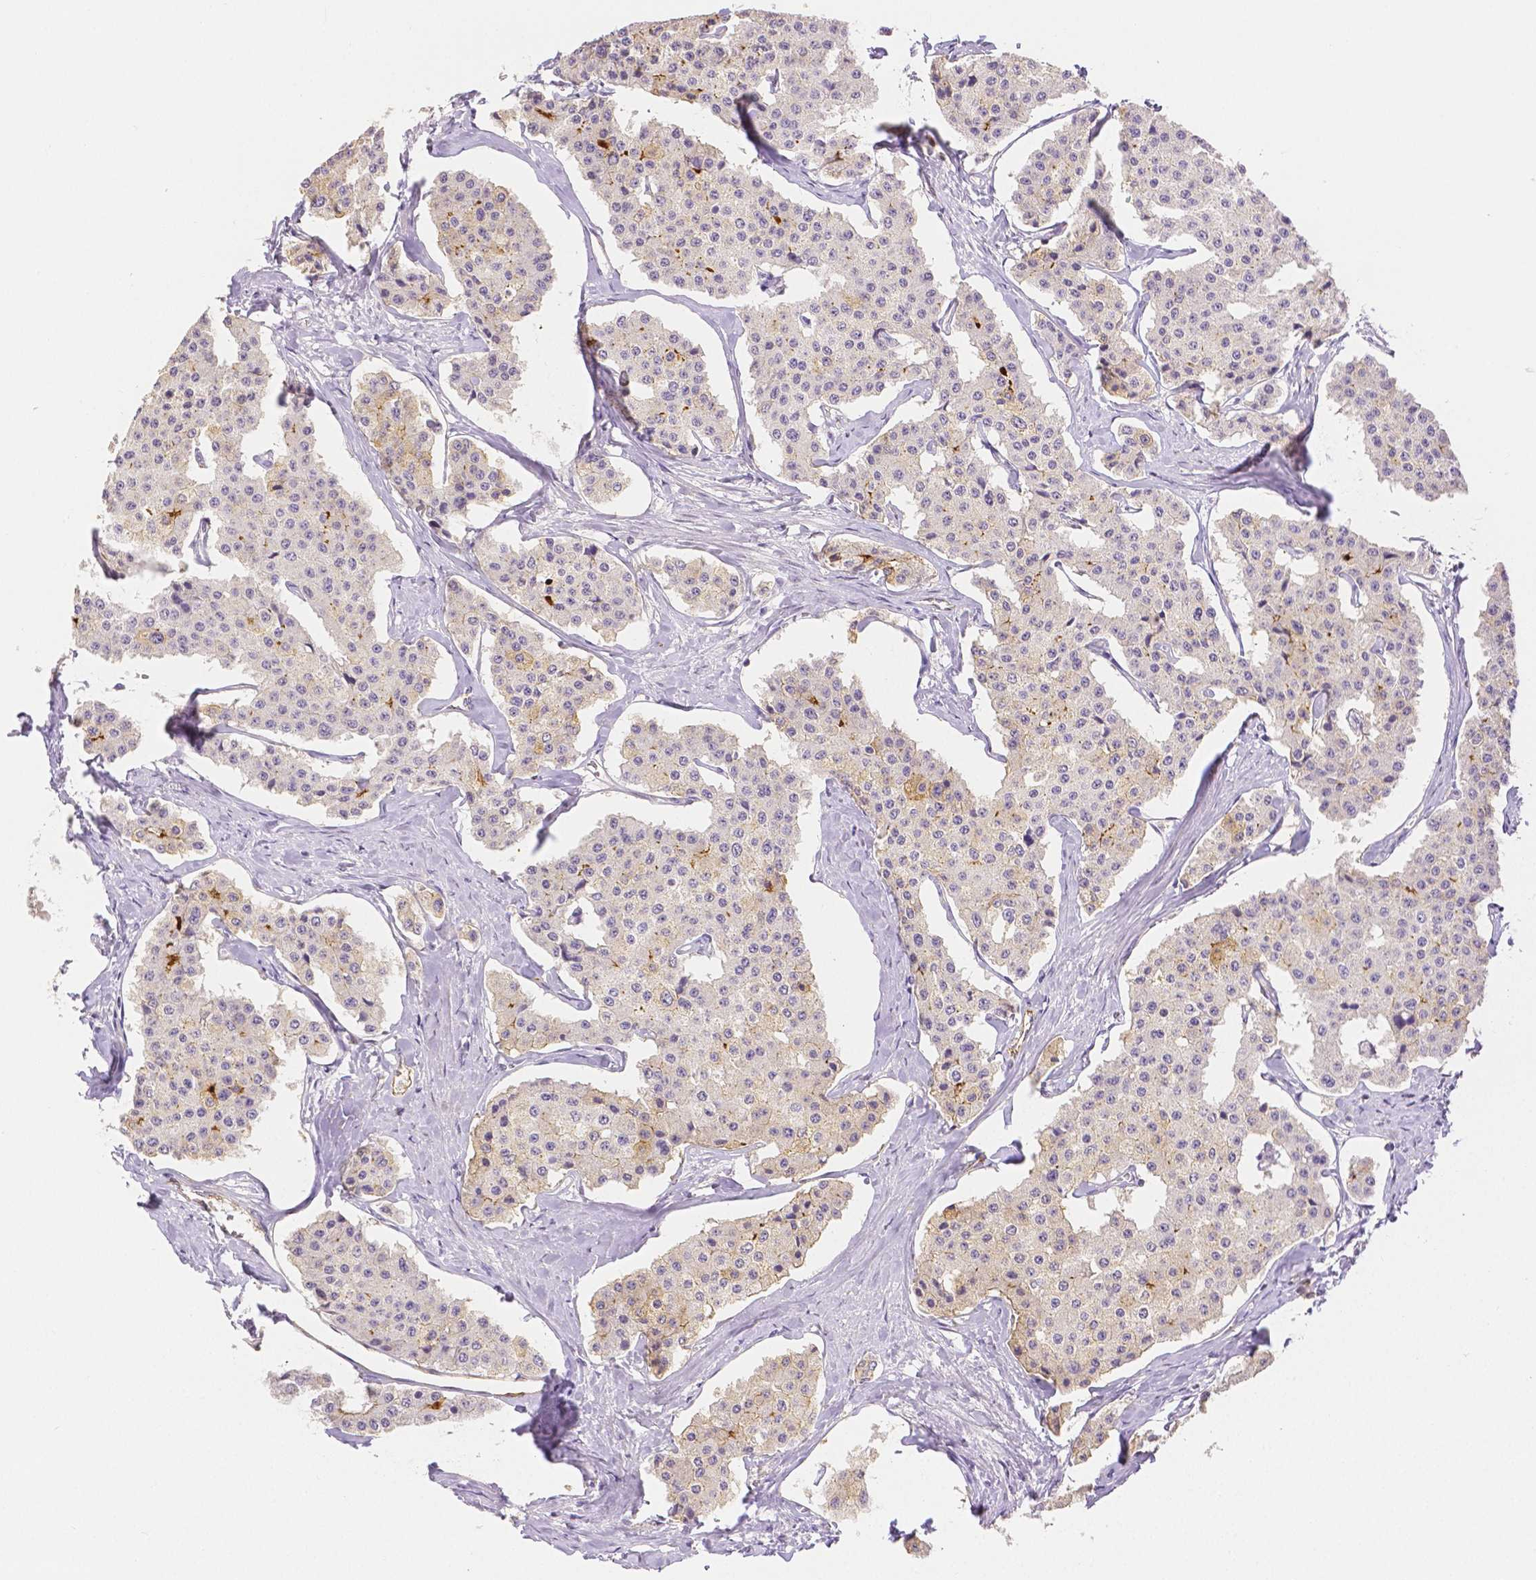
{"staining": {"intensity": "weak", "quantity": "<25%", "location": "cytoplasmic/membranous"}, "tissue": "carcinoid", "cell_type": "Tumor cells", "image_type": "cancer", "snomed": [{"axis": "morphology", "description": "Carcinoid, malignant, NOS"}, {"axis": "topography", "description": "Small intestine"}], "caption": "The image displays no significant positivity in tumor cells of malignant carcinoid. (IHC, brightfield microscopy, high magnification).", "gene": "OCLN", "patient": {"sex": "female", "age": 65}}